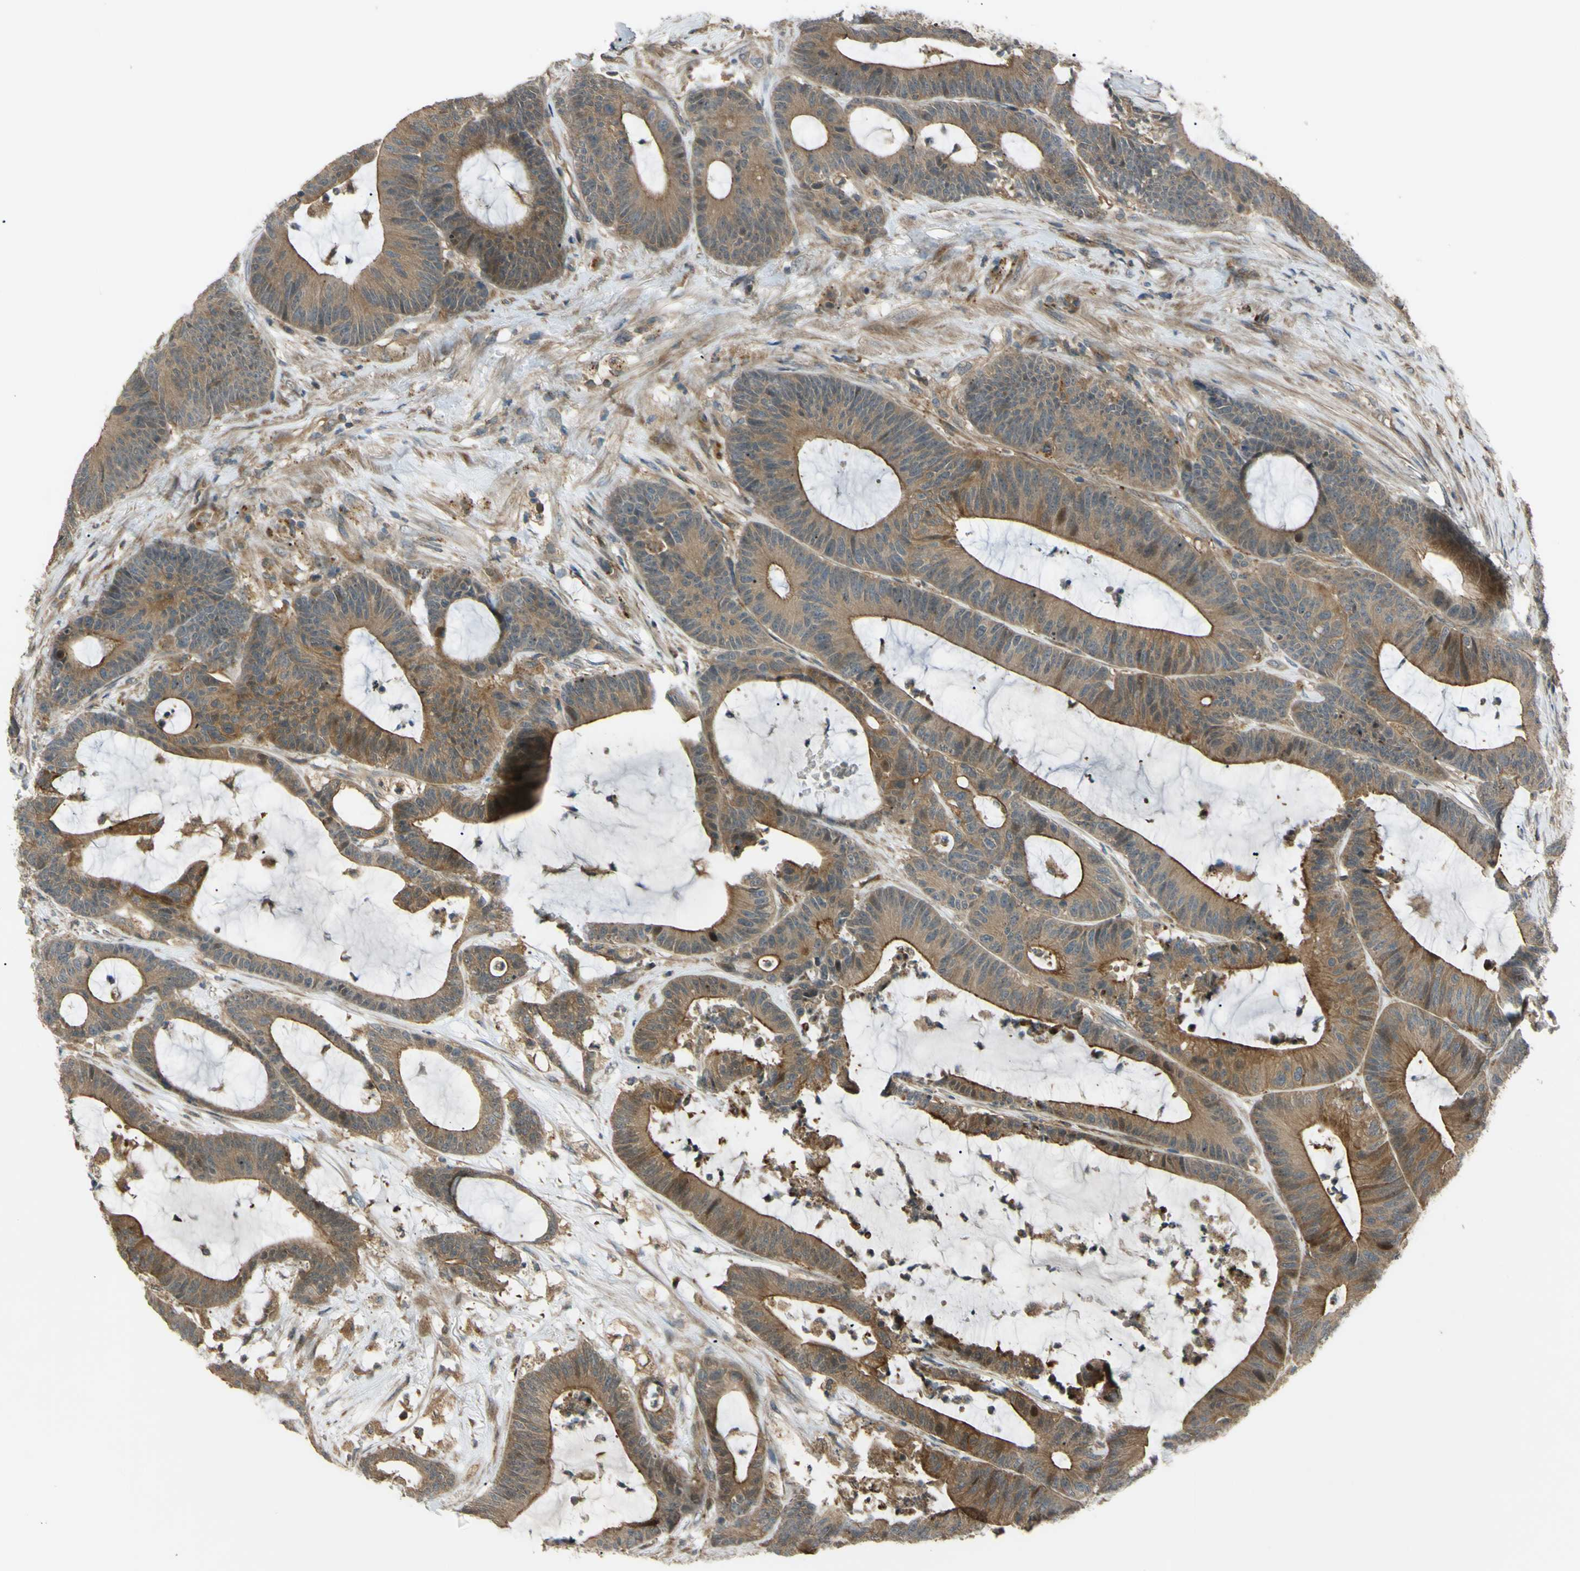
{"staining": {"intensity": "moderate", "quantity": ">75%", "location": "cytoplasmic/membranous"}, "tissue": "colorectal cancer", "cell_type": "Tumor cells", "image_type": "cancer", "snomed": [{"axis": "morphology", "description": "Adenocarcinoma, NOS"}, {"axis": "topography", "description": "Colon"}], "caption": "Immunohistochemistry (IHC) photomicrograph of human colorectal cancer stained for a protein (brown), which displays medium levels of moderate cytoplasmic/membranous positivity in approximately >75% of tumor cells.", "gene": "FLII", "patient": {"sex": "female", "age": 84}}